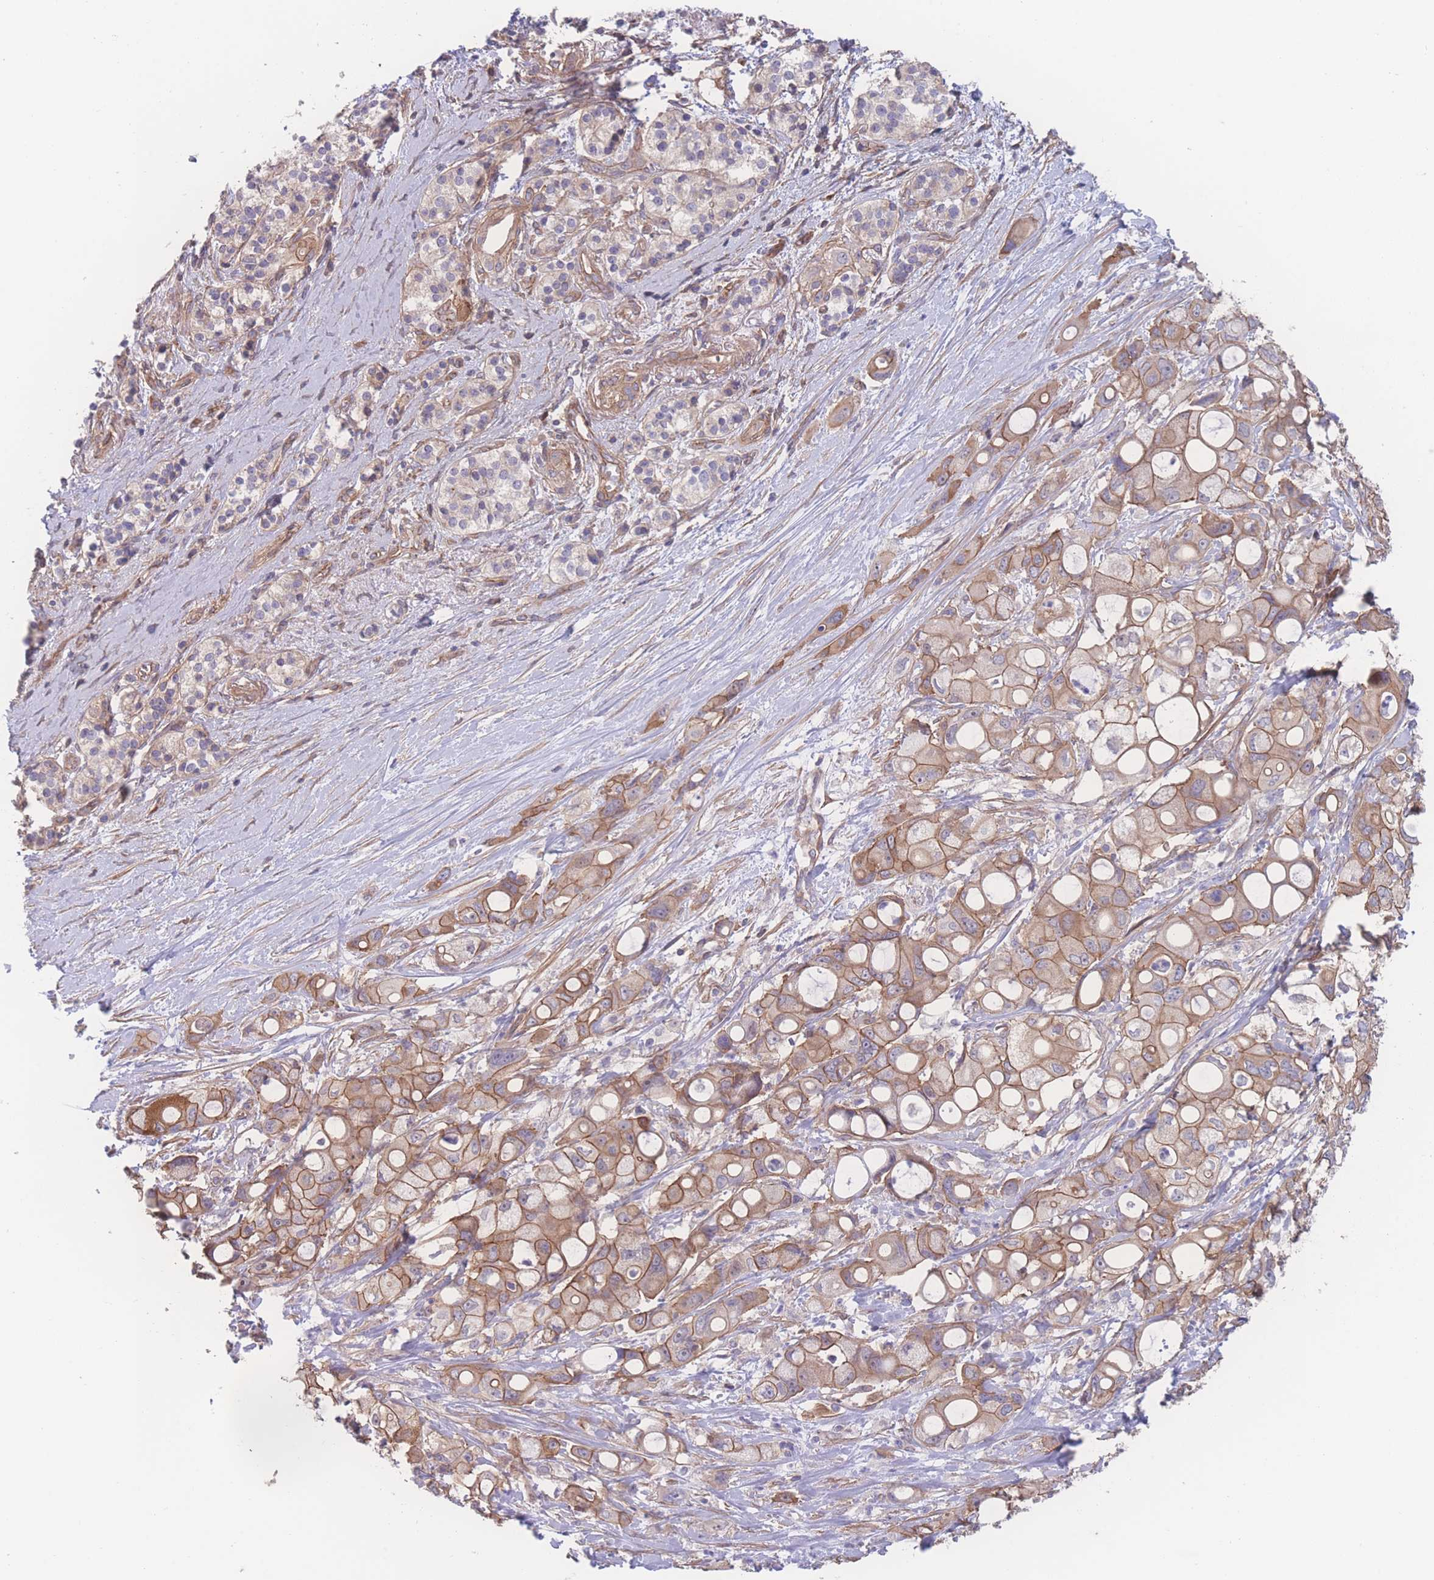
{"staining": {"intensity": "moderate", "quantity": ">75%", "location": "cytoplasmic/membranous"}, "tissue": "pancreatic cancer", "cell_type": "Tumor cells", "image_type": "cancer", "snomed": [{"axis": "morphology", "description": "Adenocarcinoma, NOS"}, {"axis": "topography", "description": "Pancreas"}], "caption": "Protein expression analysis of human pancreatic adenocarcinoma reveals moderate cytoplasmic/membranous expression in approximately >75% of tumor cells.", "gene": "CFAP97", "patient": {"sex": "male", "age": 68}}